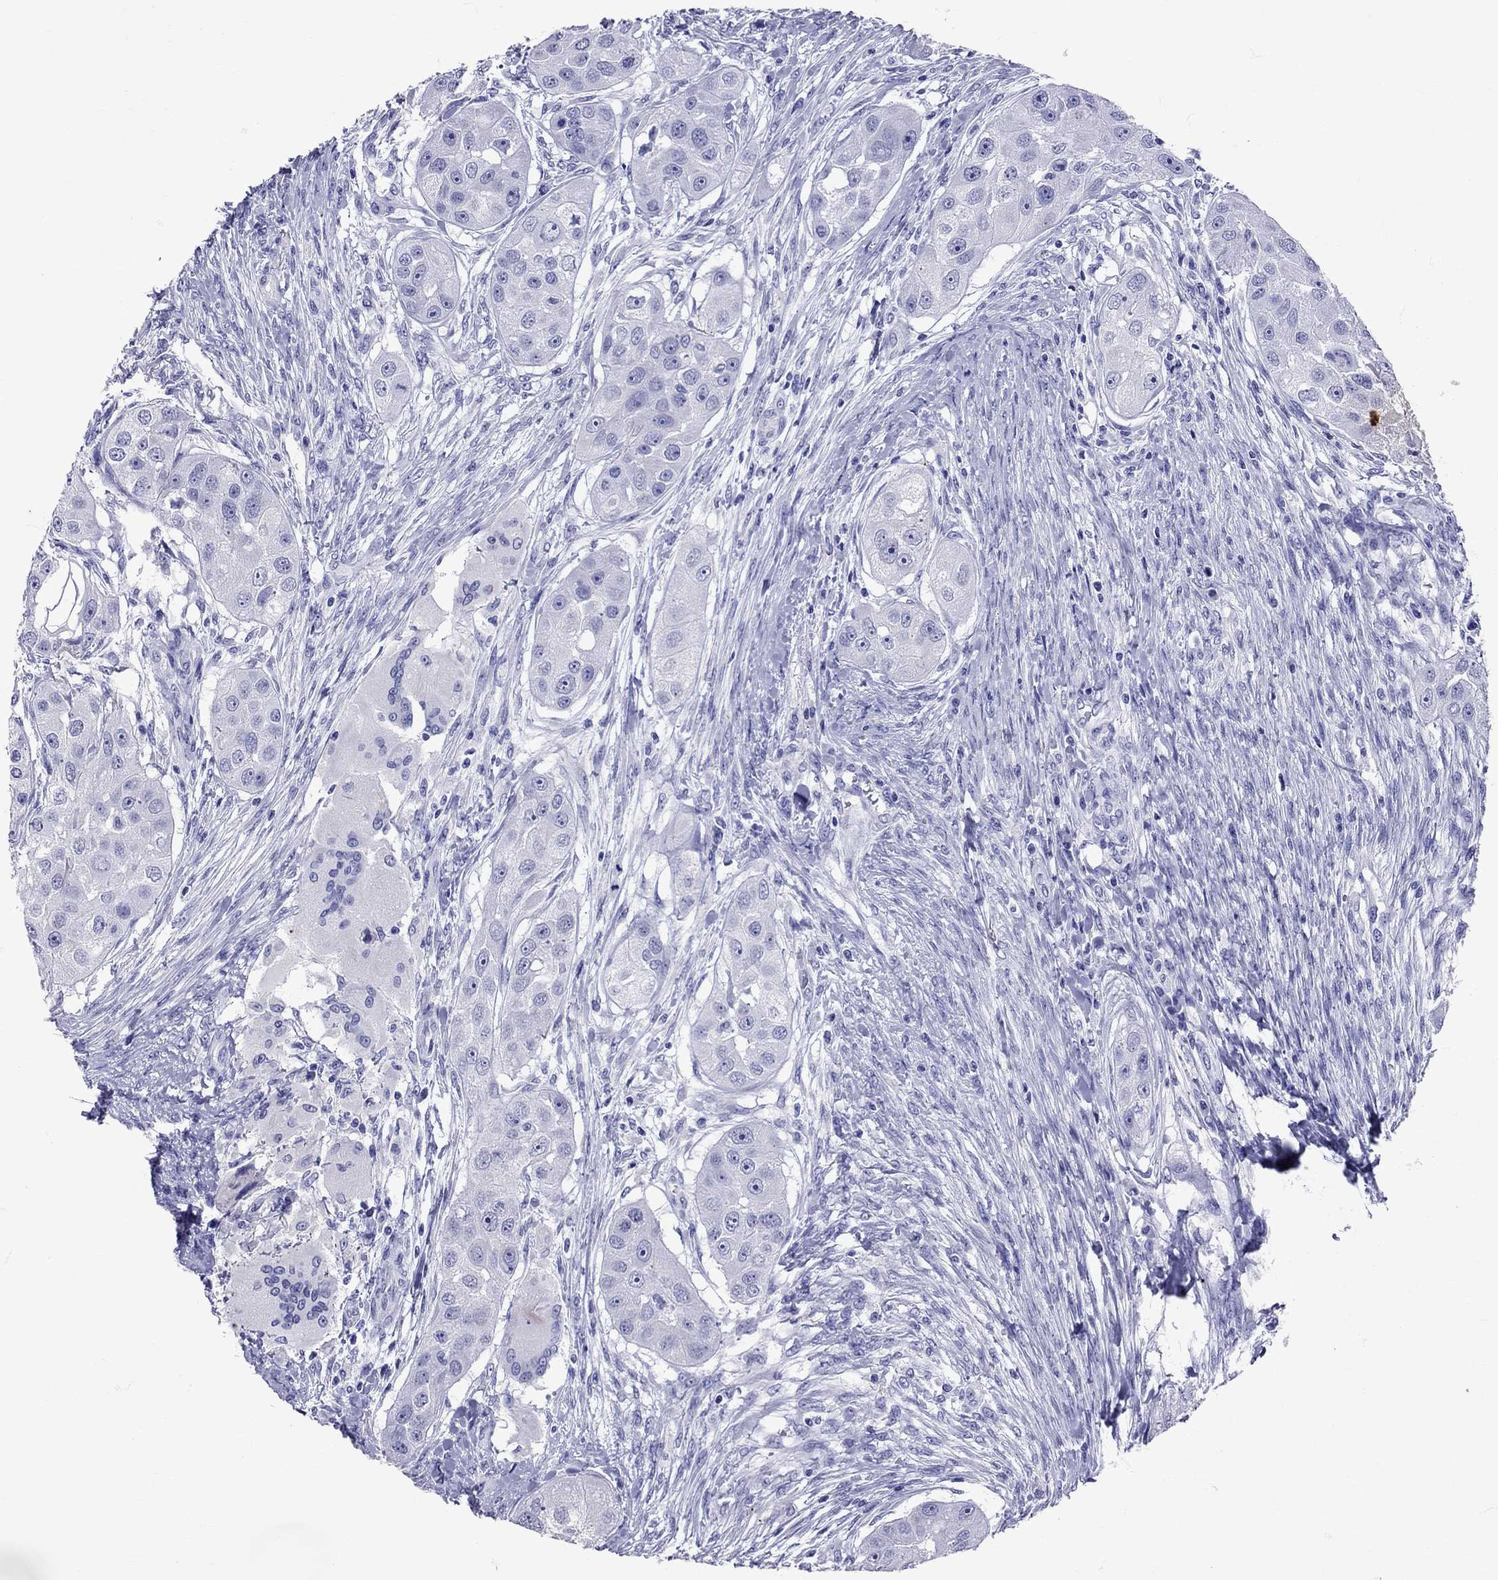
{"staining": {"intensity": "negative", "quantity": "none", "location": "none"}, "tissue": "head and neck cancer", "cell_type": "Tumor cells", "image_type": "cancer", "snomed": [{"axis": "morphology", "description": "Squamous cell carcinoma, NOS"}, {"axis": "topography", "description": "Head-Neck"}], "caption": "The histopathology image exhibits no significant expression in tumor cells of head and neck squamous cell carcinoma.", "gene": "AVP", "patient": {"sex": "male", "age": 51}}